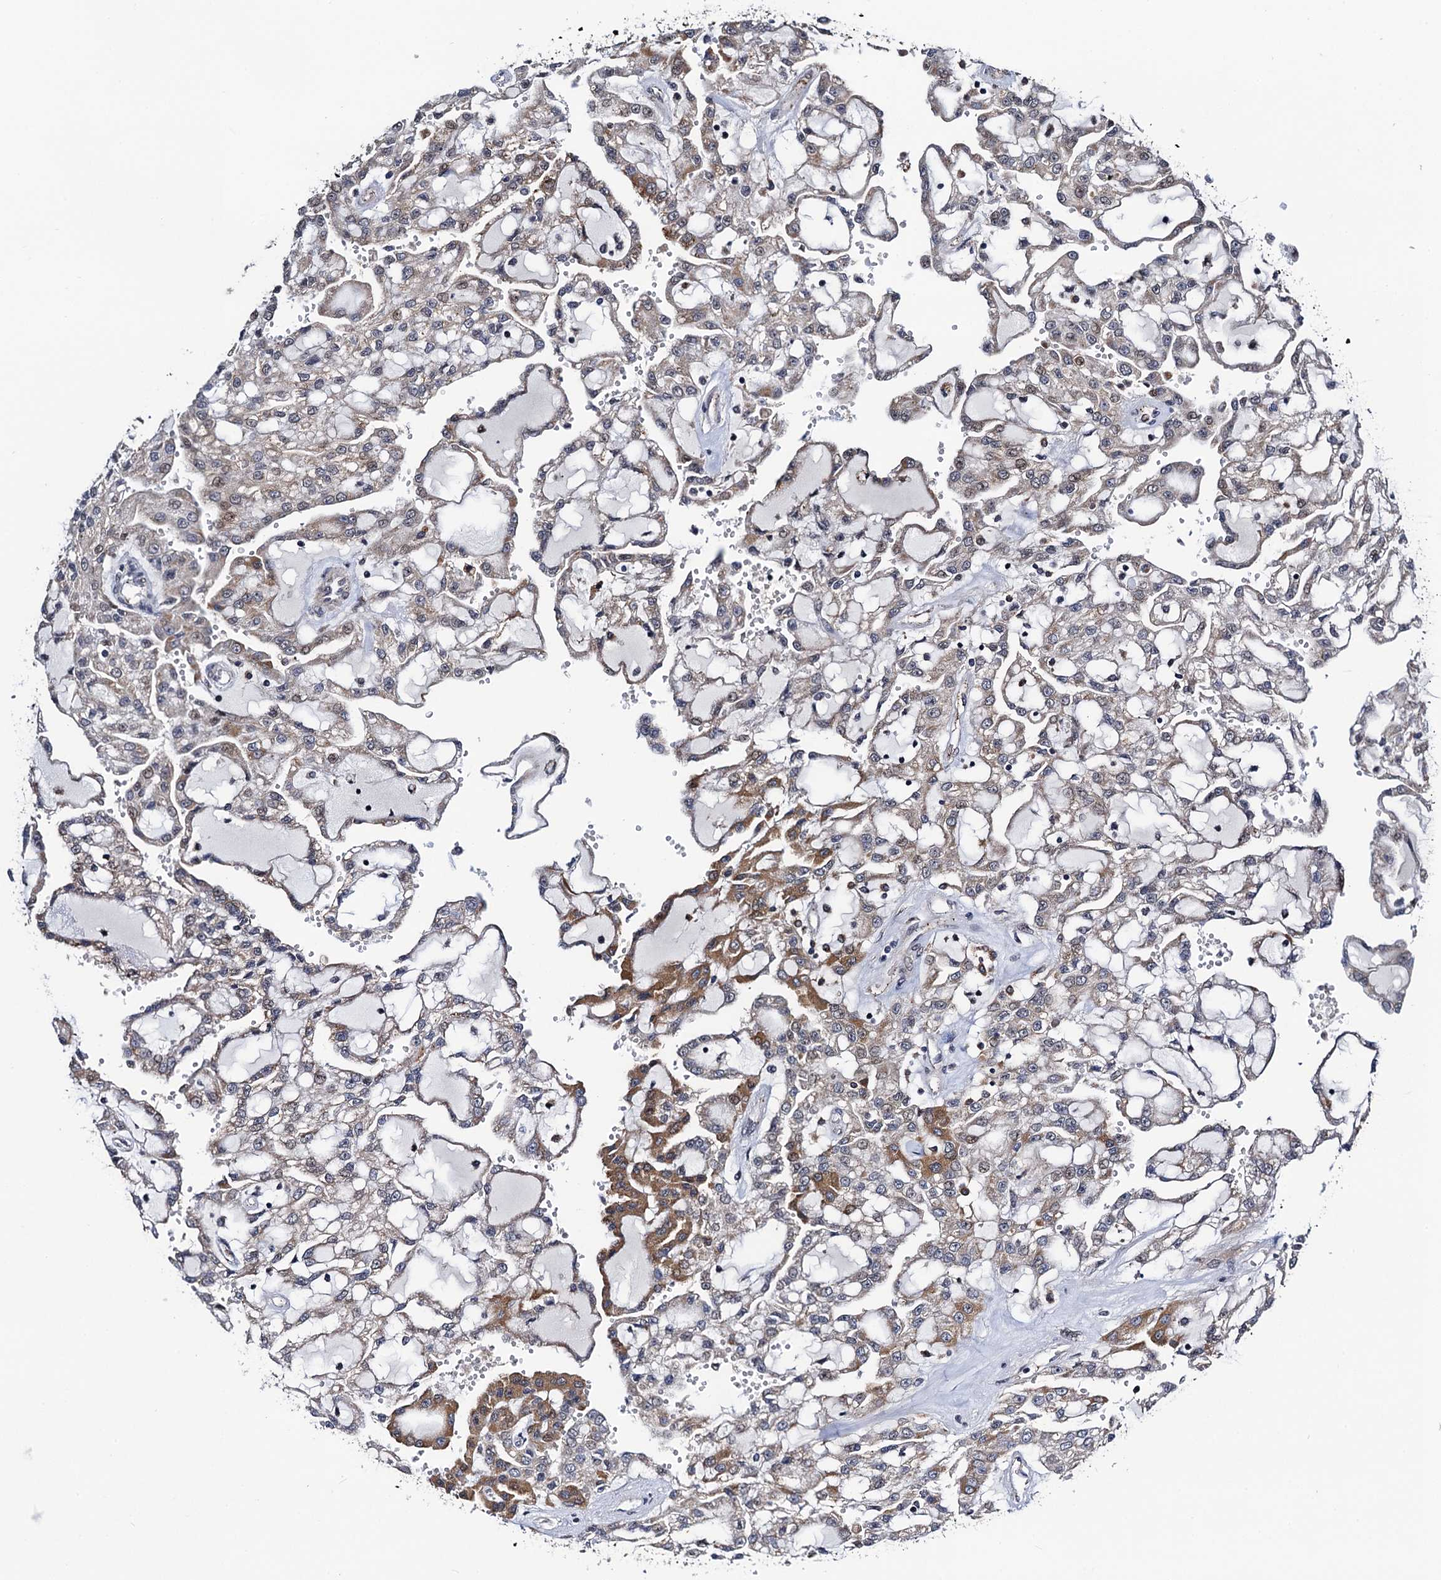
{"staining": {"intensity": "moderate", "quantity": "<25%", "location": "cytoplasmic/membranous"}, "tissue": "renal cancer", "cell_type": "Tumor cells", "image_type": "cancer", "snomed": [{"axis": "morphology", "description": "Adenocarcinoma, NOS"}, {"axis": "topography", "description": "Kidney"}], "caption": "The immunohistochemical stain labels moderate cytoplasmic/membranous positivity in tumor cells of renal adenocarcinoma tissue.", "gene": "FAM222A", "patient": {"sex": "male", "age": 63}}